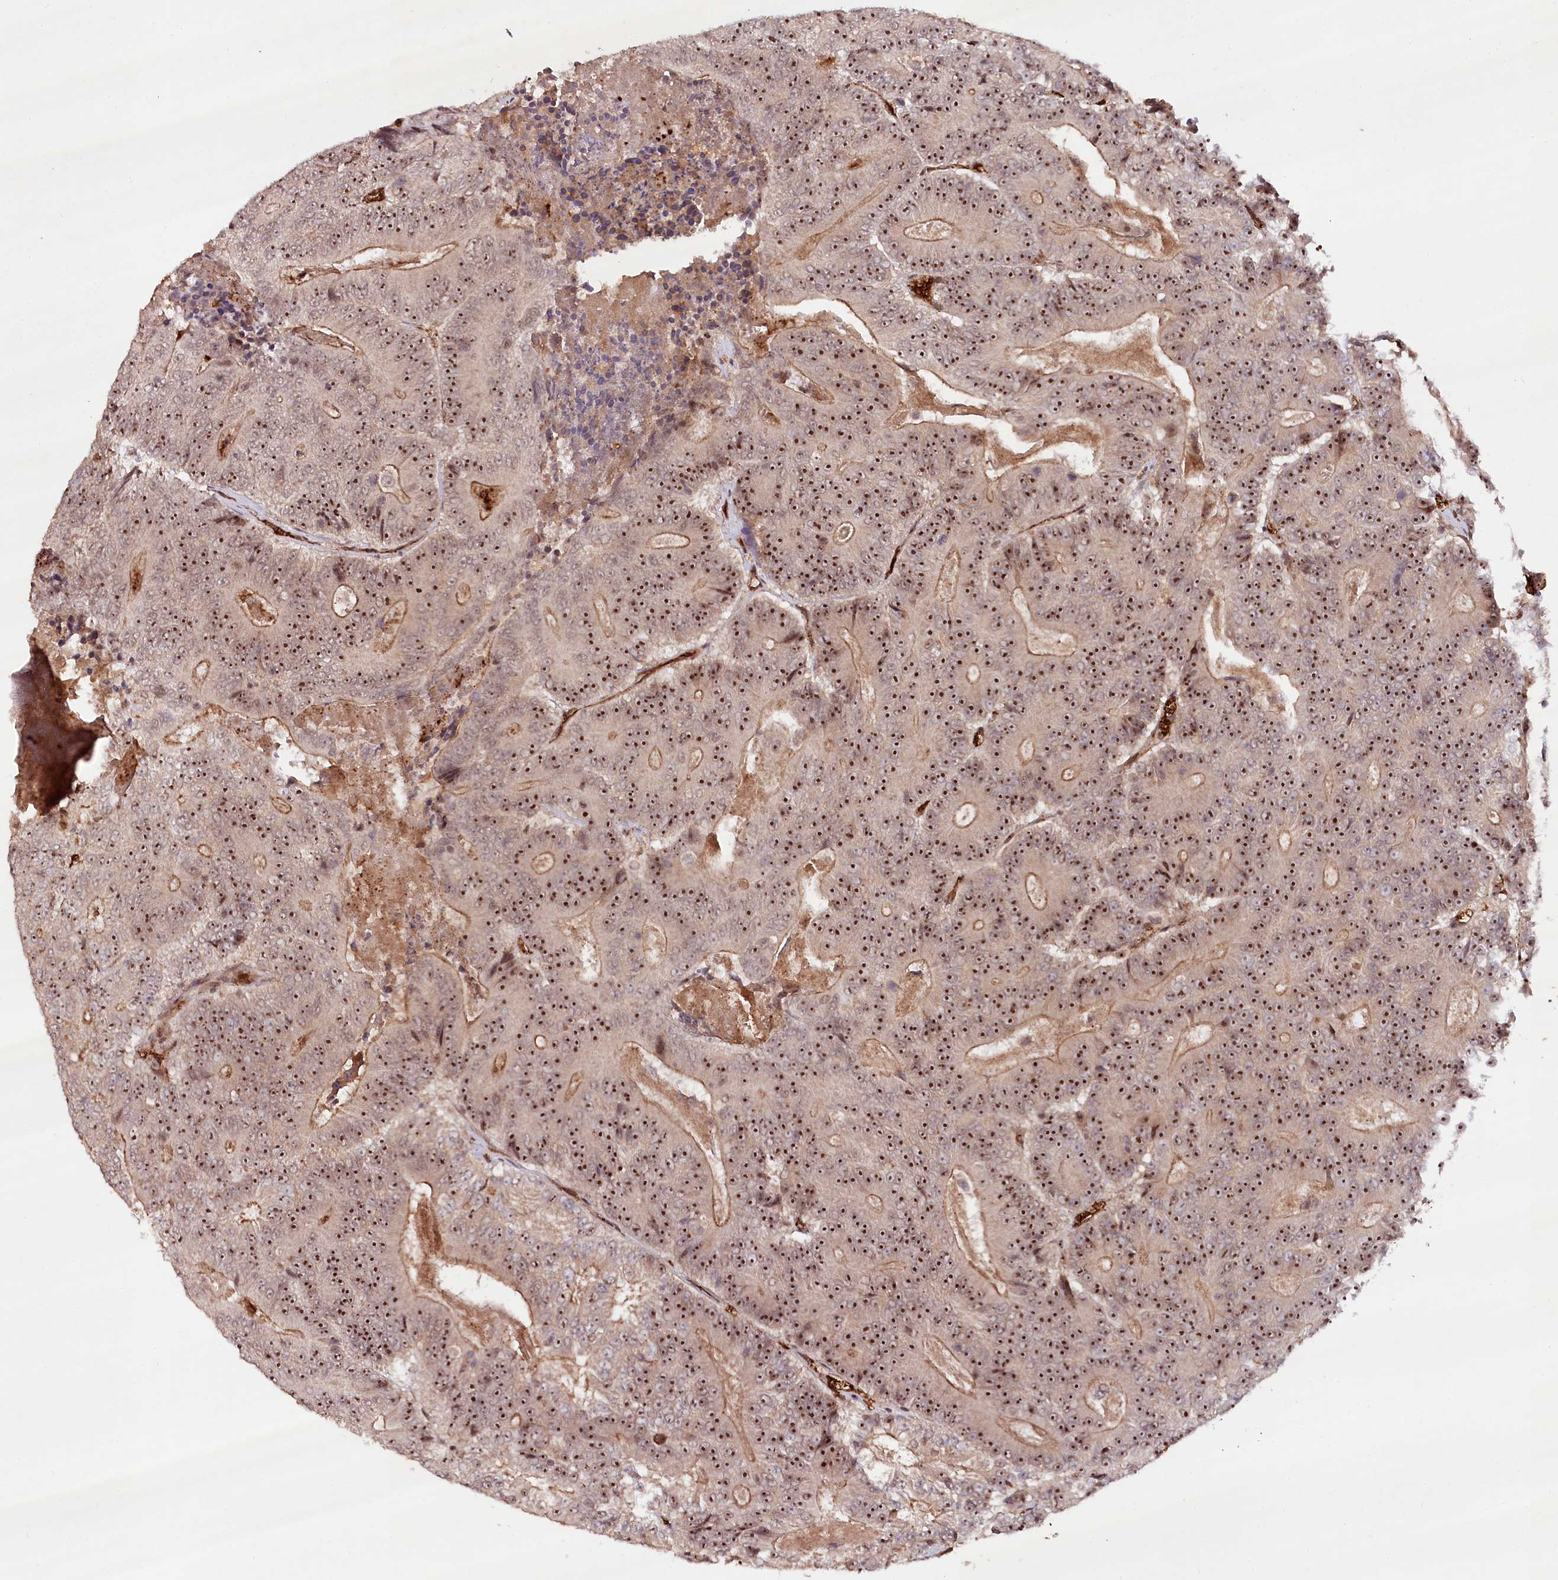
{"staining": {"intensity": "strong", "quantity": ">75%", "location": "cytoplasmic/membranous,nuclear"}, "tissue": "colorectal cancer", "cell_type": "Tumor cells", "image_type": "cancer", "snomed": [{"axis": "morphology", "description": "Adenocarcinoma, NOS"}, {"axis": "topography", "description": "Colon"}], "caption": "Human colorectal cancer stained with a brown dye displays strong cytoplasmic/membranous and nuclear positive positivity in about >75% of tumor cells.", "gene": "ALKBH8", "patient": {"sex": "male", "age": 83}}